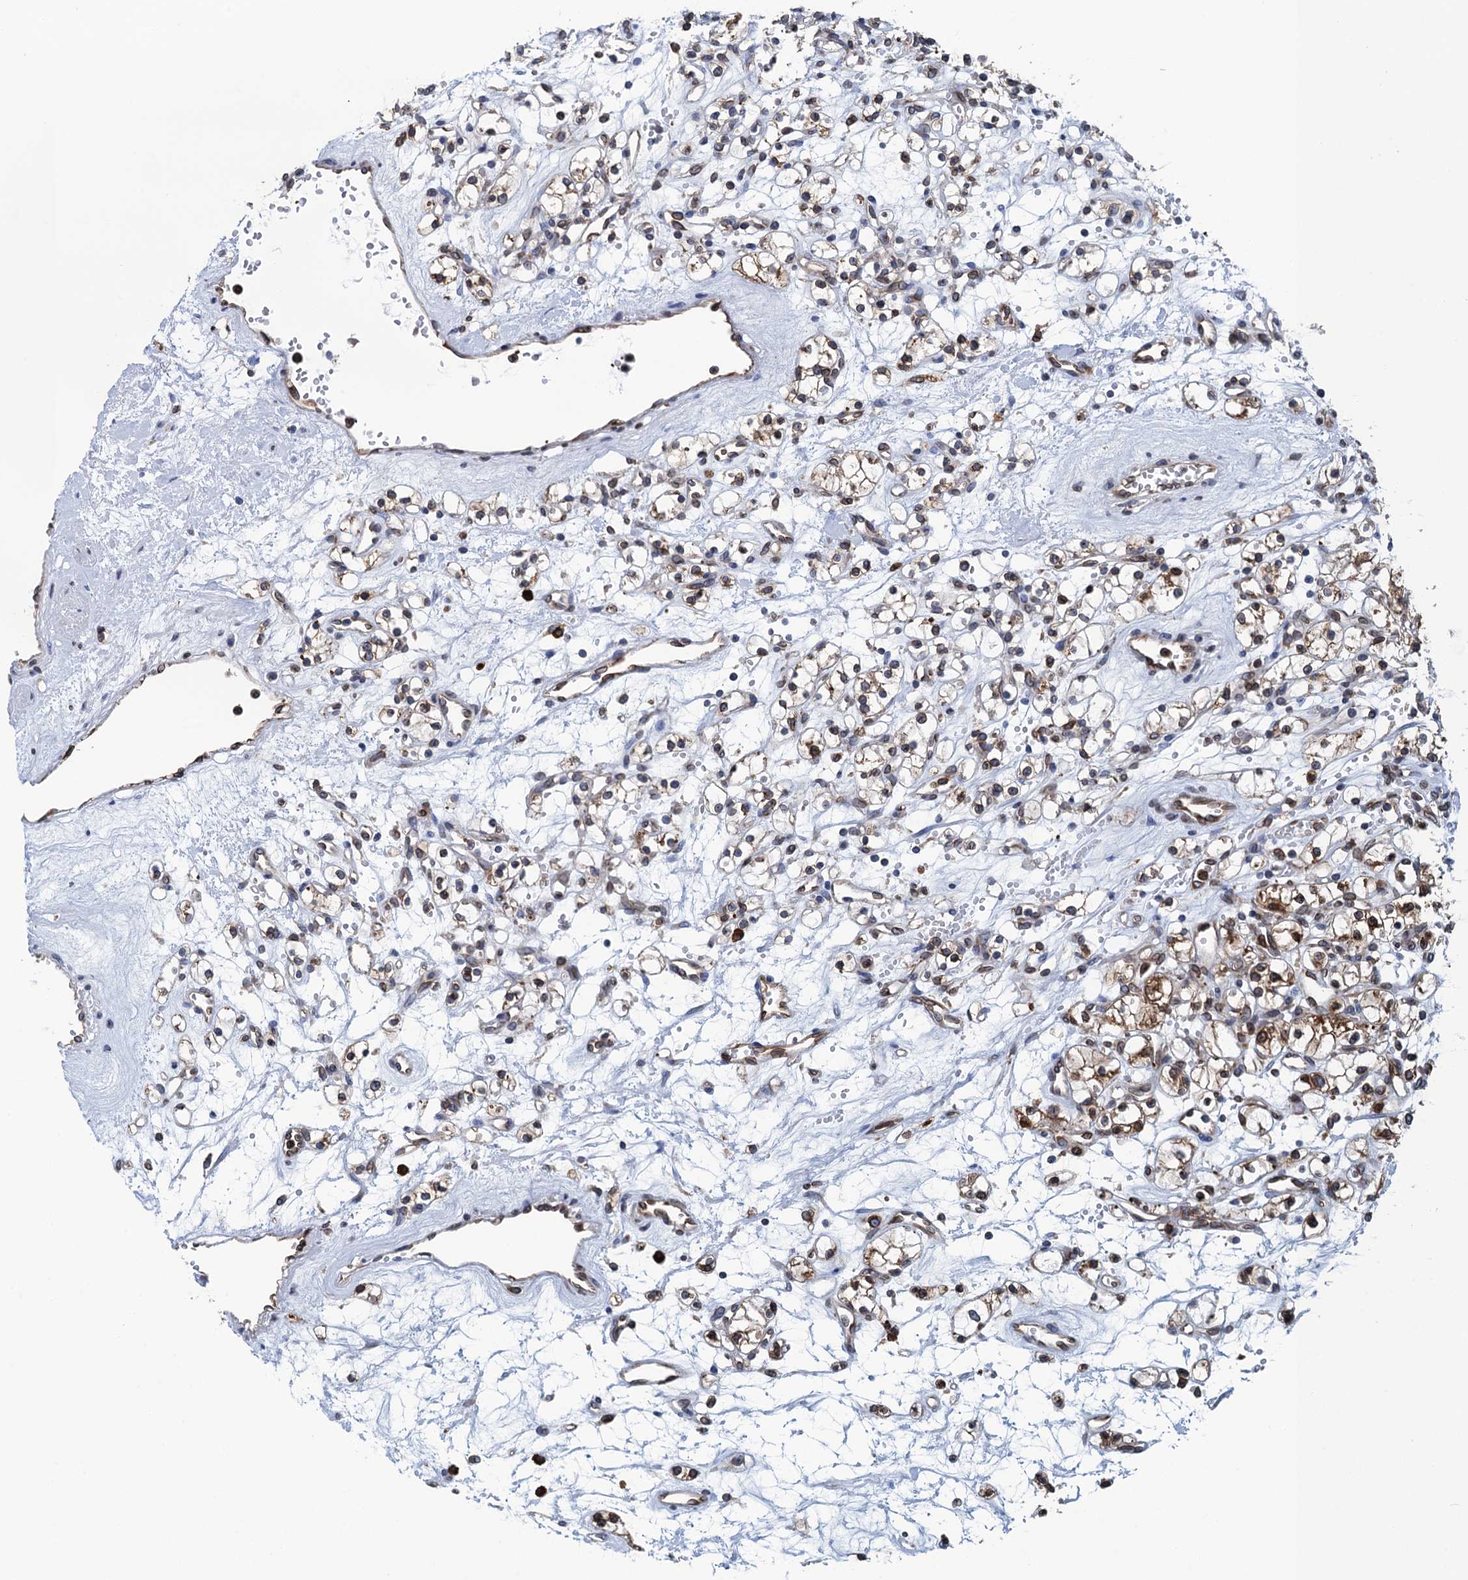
{"staining": {"intensity": "strong", "quantity": "25%-75%", "location": "cytoplasmic/membranous"}, "tissue": "renal cancer", "cell_type": "Tumor cells", "image_type": "cancer", "snomed": [{"axis": "morphology", "description": "Adenocarcinoma, NOS"}, {"axis": "topography", "description": "Kidney"}], "caption": "Strong cytoplasmic/membranous positivity for a protein is appreciated in about 25%-75% of tumor cells of renal adenocarcinoma using IHC.", "gene": "TMEM205", "patient": {"sex": "female", "age": 59}}